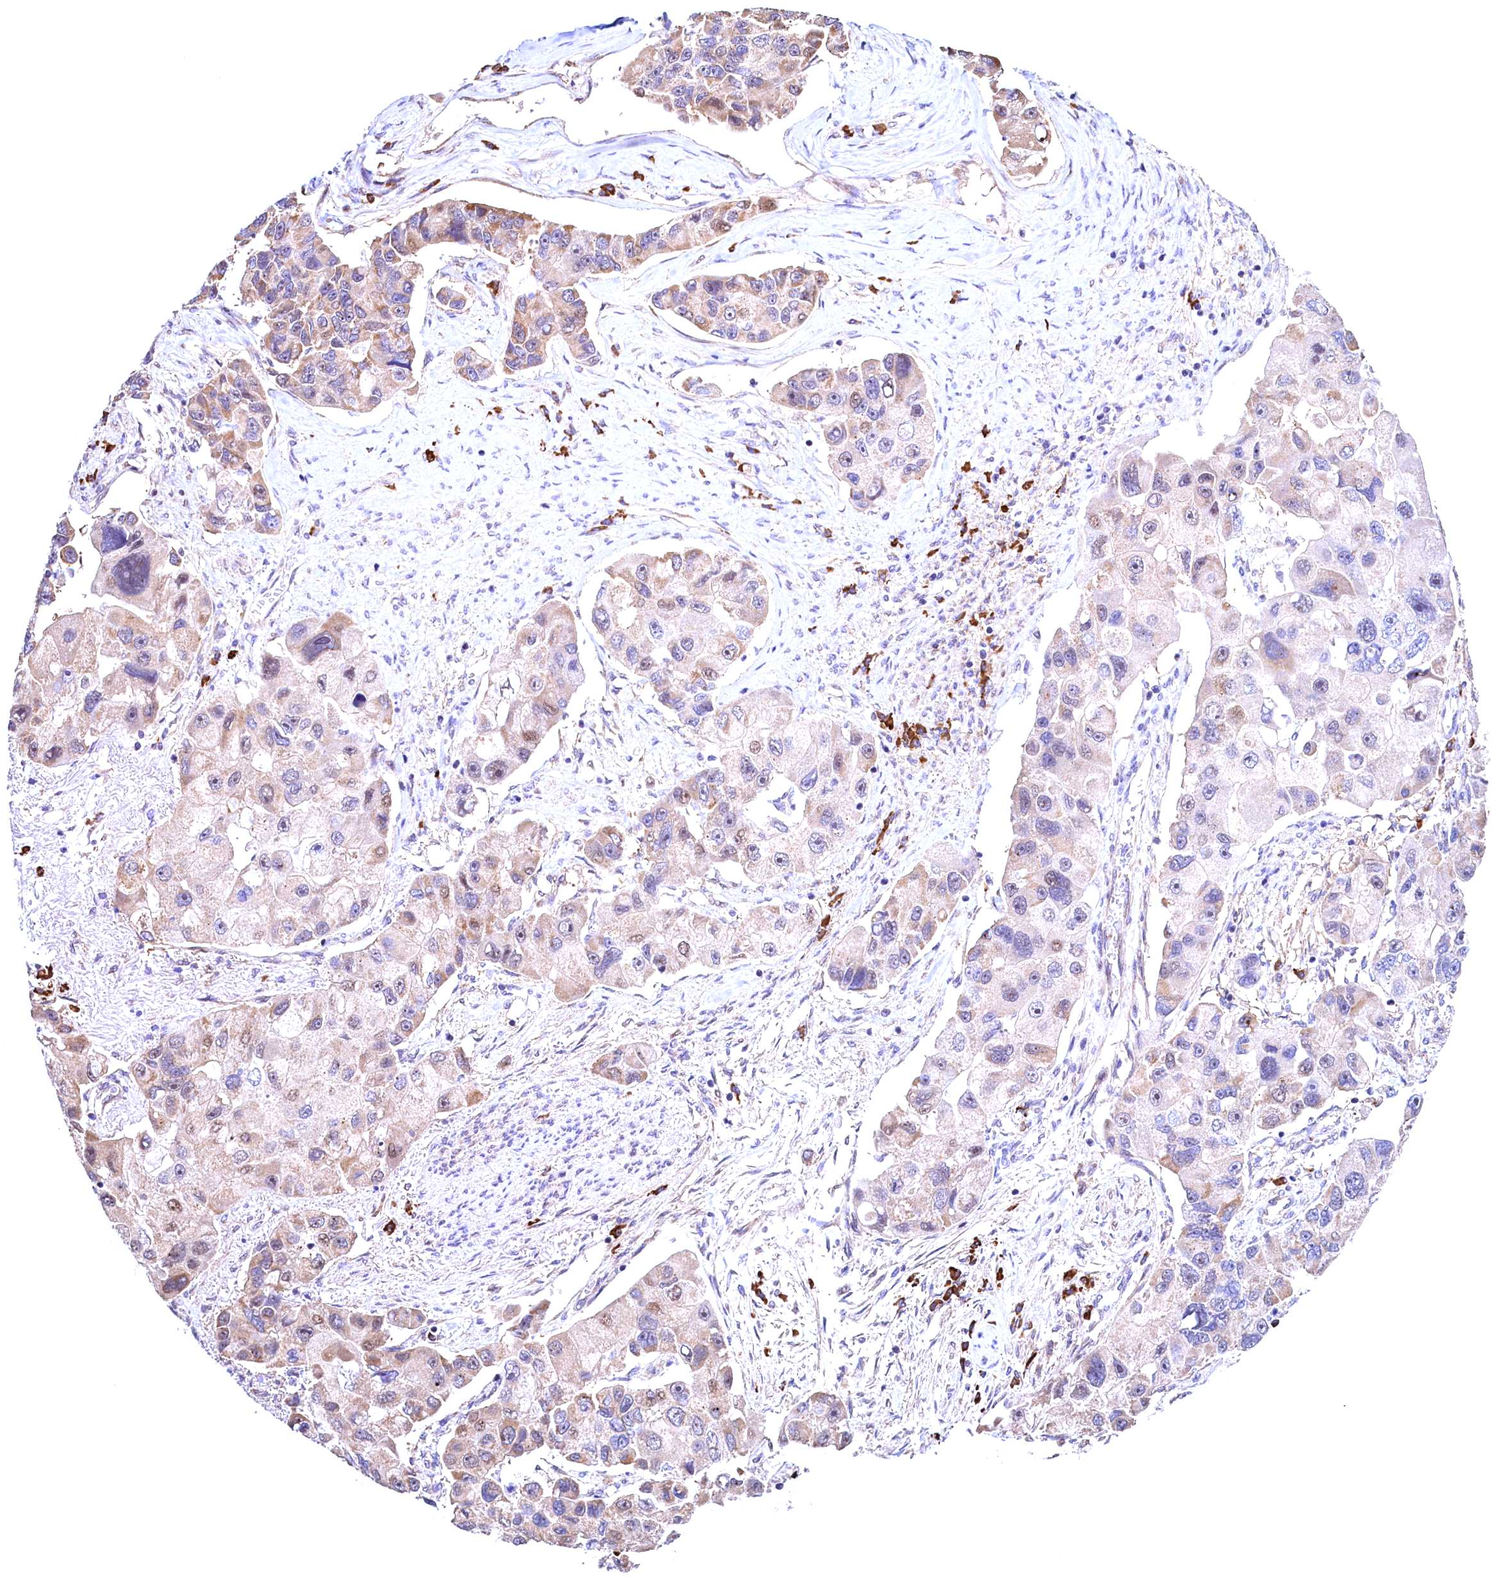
{"staining": {"intensity": "moderate", "quantity": "<25%", "location": "cytoplasmic/membranous"}, "tissue": "lung cancer", "cell_type": "Tumor cells", "image_type": "cancer", "snomed": [{"axis": "morphology", "description": "Adenocarcinoma, NOS"}, {"axis": "topography", "description": "Lung"}], "caption": "Protein expression analysis of lung adenocarcinoma shows moderate cytoplasmic/membranous expression in approximately <25% of tumor cells.", "gene": "RBFA", "patient": {"sex": "female", "age": 54}}